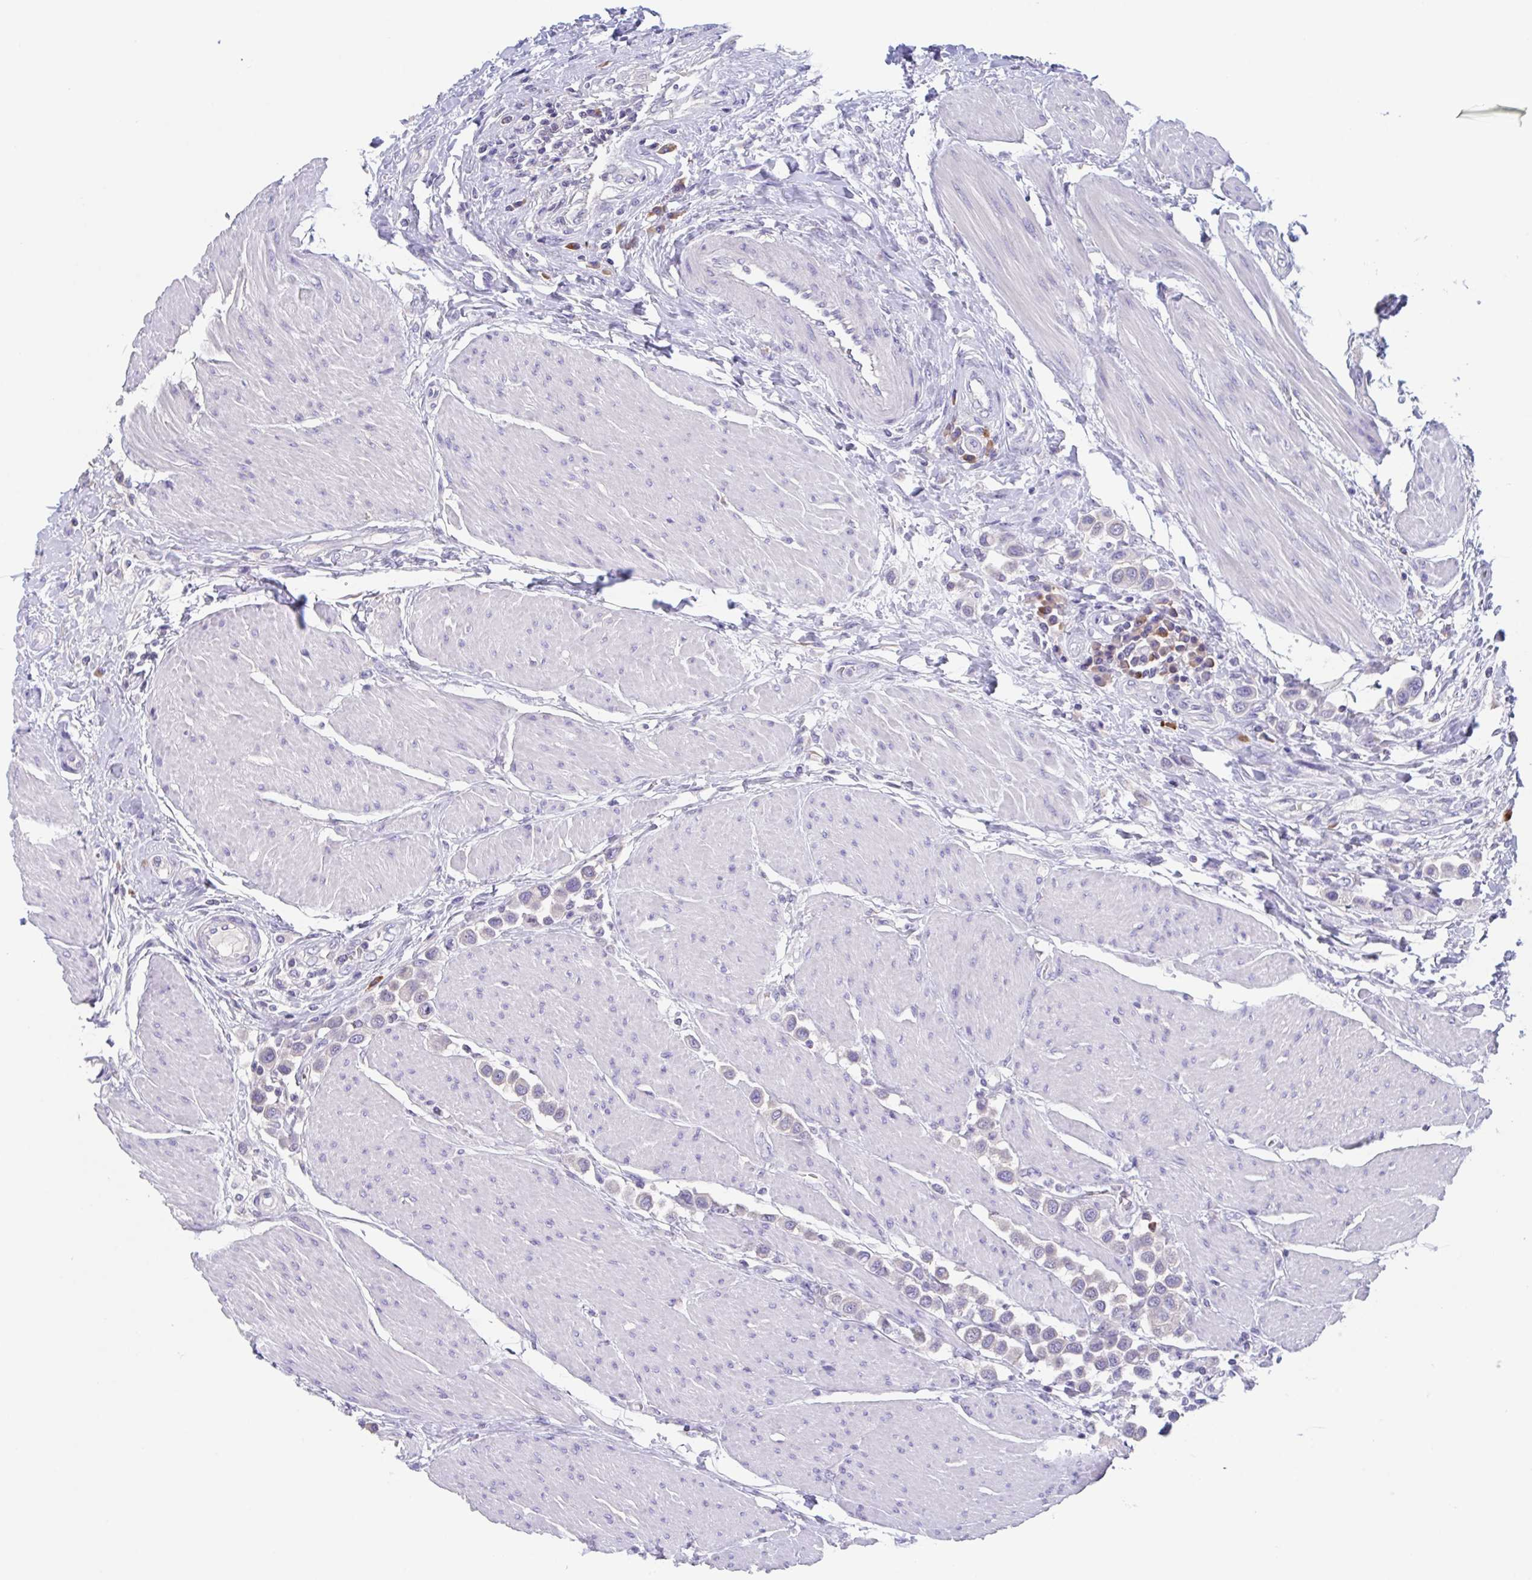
{"staining": {"intensity": "negative", "quantity": "none", "location": "none"}, "tissue": "urothelial cancer", "cell_type": "Tumor cells", "image_type": "cancer", "snomed": [{"axis": "morphology", "description": "Urothelial carcinoma, High grade"}, {"axis": "topography", "description": "Urinary bladder"}], "caption": "The photomicrograph exhibits no significant expression in tumor cells of urothelial cancer. Nuclei are stained in blue.", "gene": "LRRC58", "patient": {"sex": "male", "age": 50}}